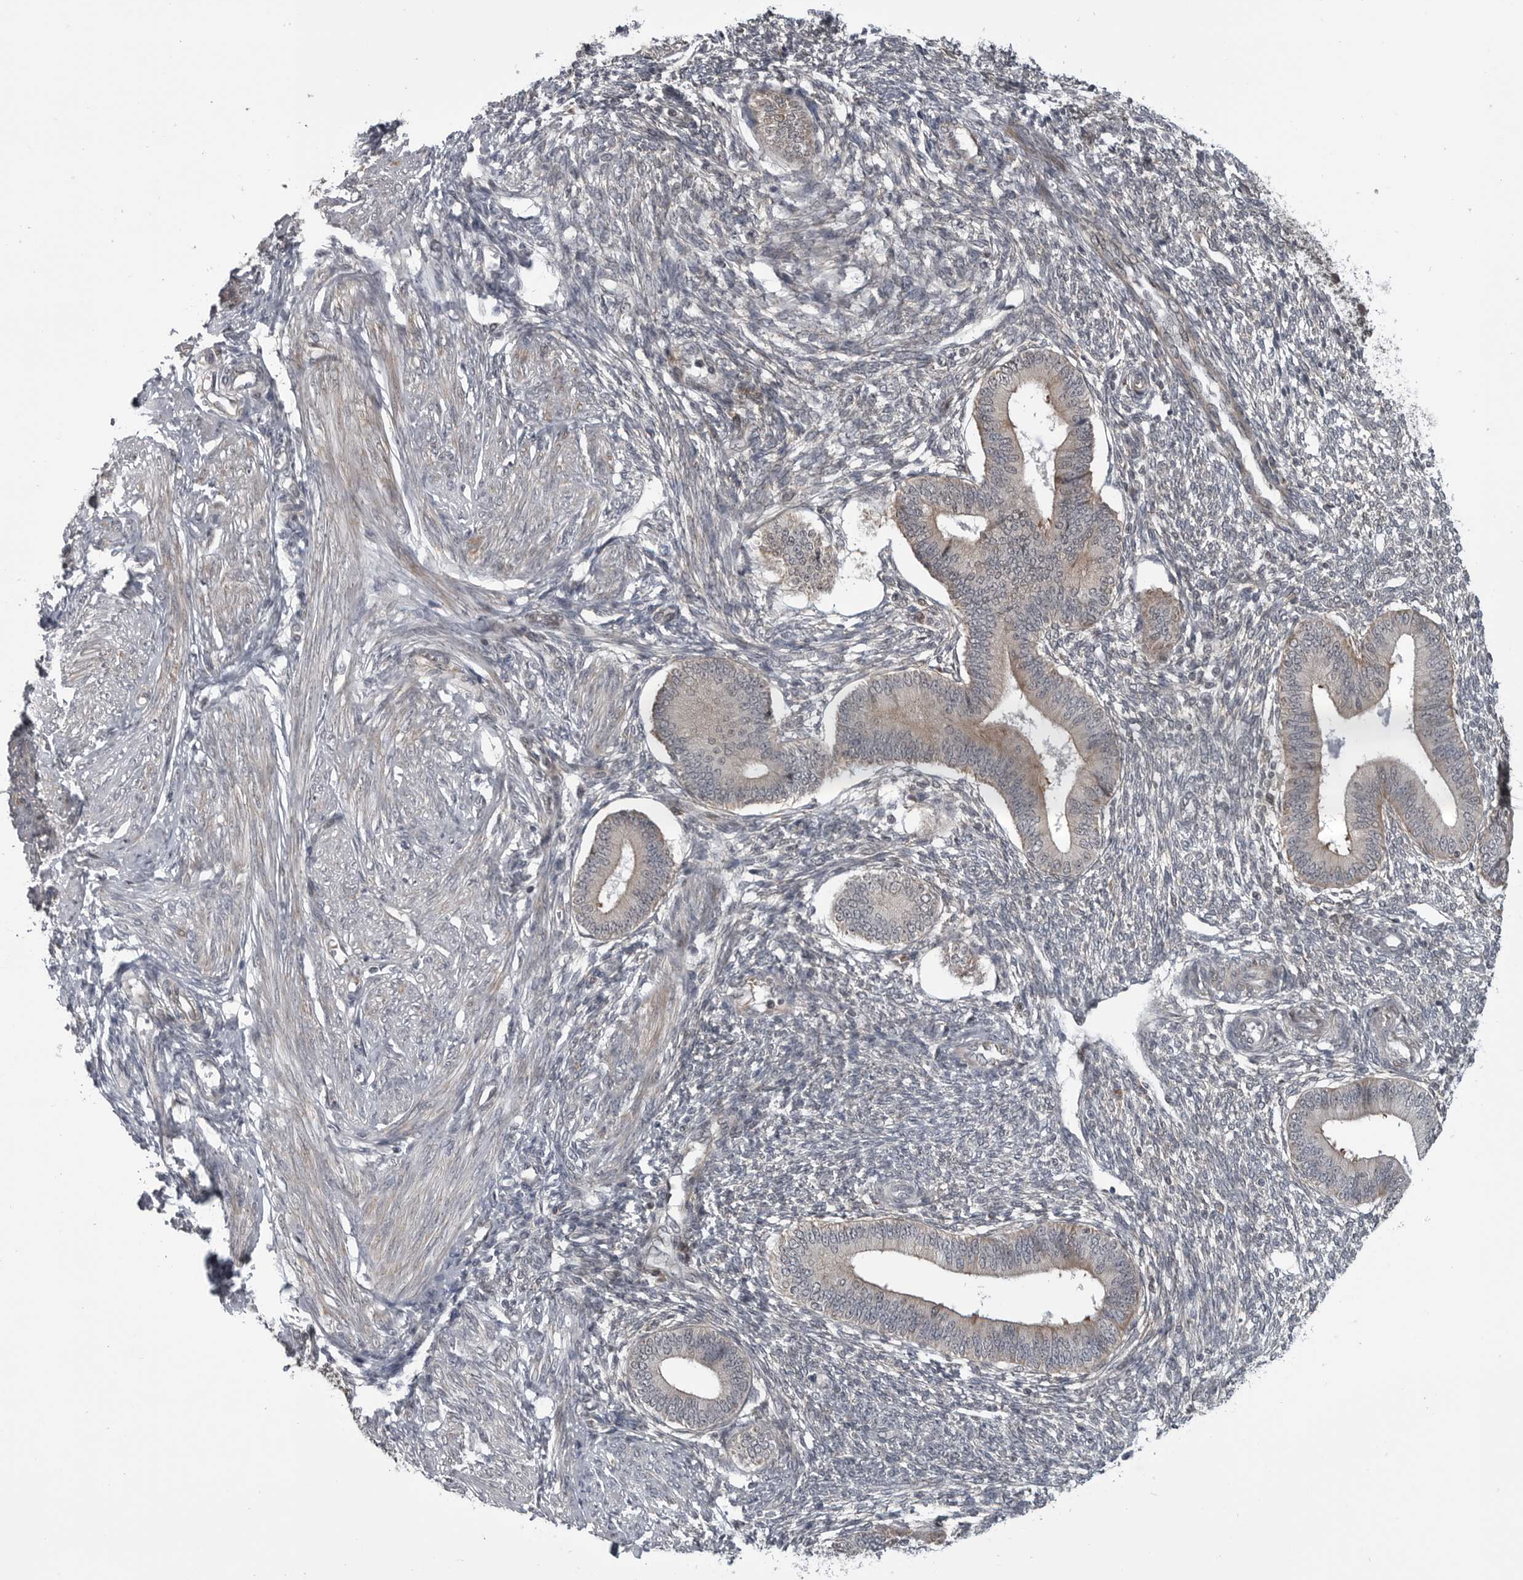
{"staining": {"intensity": "moderate", "quantity": "<25%", "location": "cytoplasmic/membranous"}, "tissue": "endometrium", "cell_type": "Cells in endometrial stroma", "image_type": "normal", "snomed": [{"axis": "morphology", "description": "Normal tissue, NOS"}, {"axis": "topography", "description": "Endometrium"}], "caption": "An immunohistochemistry photomicrograph of unremarkable tissue is shown. Protein staining in brown shows moderate cytoplasmic/membranous positivity in endometrium within cells in endometrial stroma.", "gene": "FAAP100", "patient": {"sex": "female", "age": 46}}